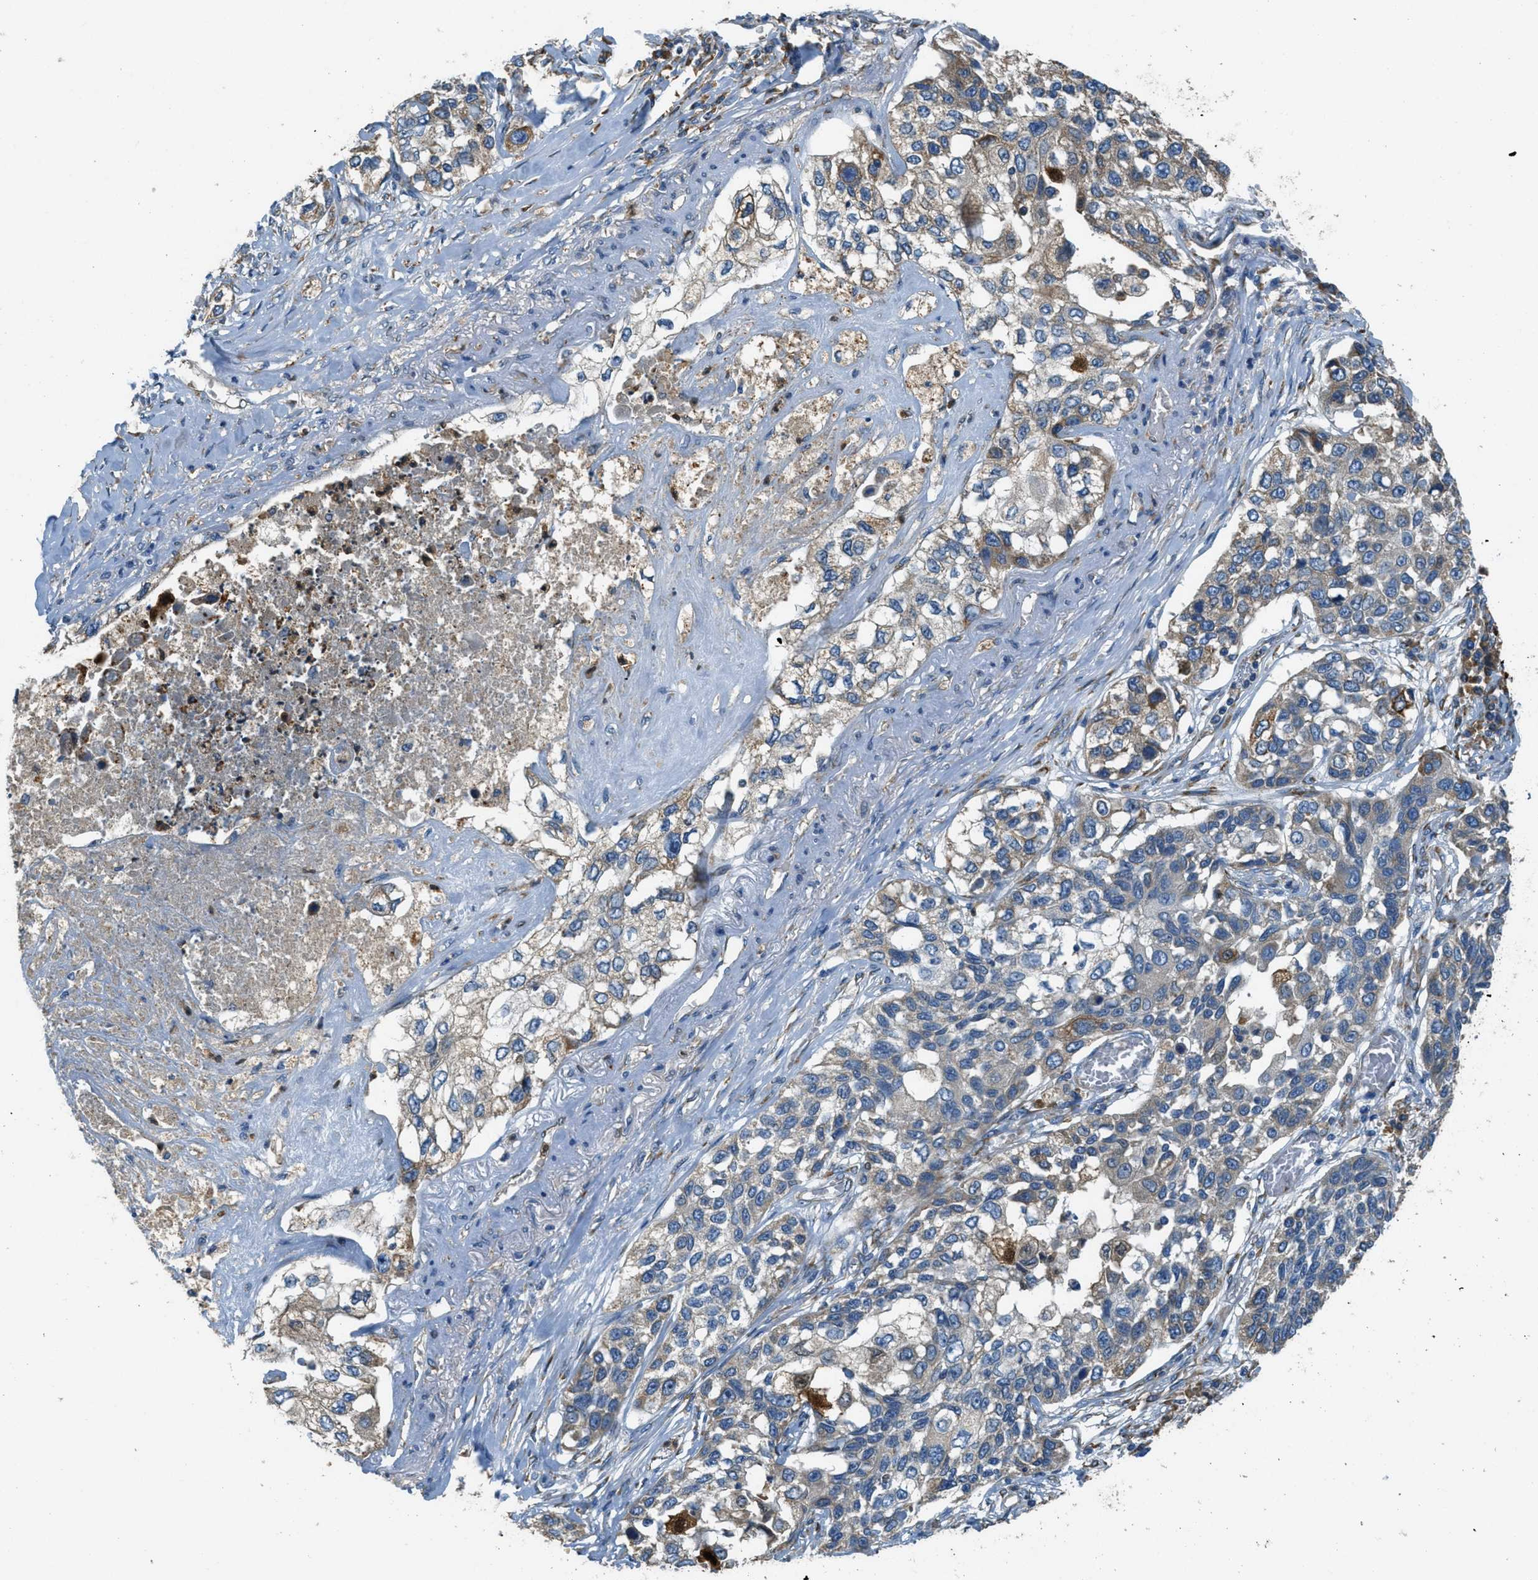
{"staining": {"intensity": "weak", "quantity": "<25%", "location": "cytoplasmic/membranous"}, "tissue": "lung cancer", "cell_type": "Tumor cells", "image_type": "cancer", "snomed": [{"axis": "morphology", "description": "Squamous cell carcinoma, NOS"}, {"axis": "topography", "description": "Lung"}], "caption": "This is an immunohistochemistry (IHC) histopathology image of human lung cancer (squamous cell carcinoma). There is no staining in tumor cells.", "gene": "GIMAP8", "patient": {"sex": "male", "age": 71}}